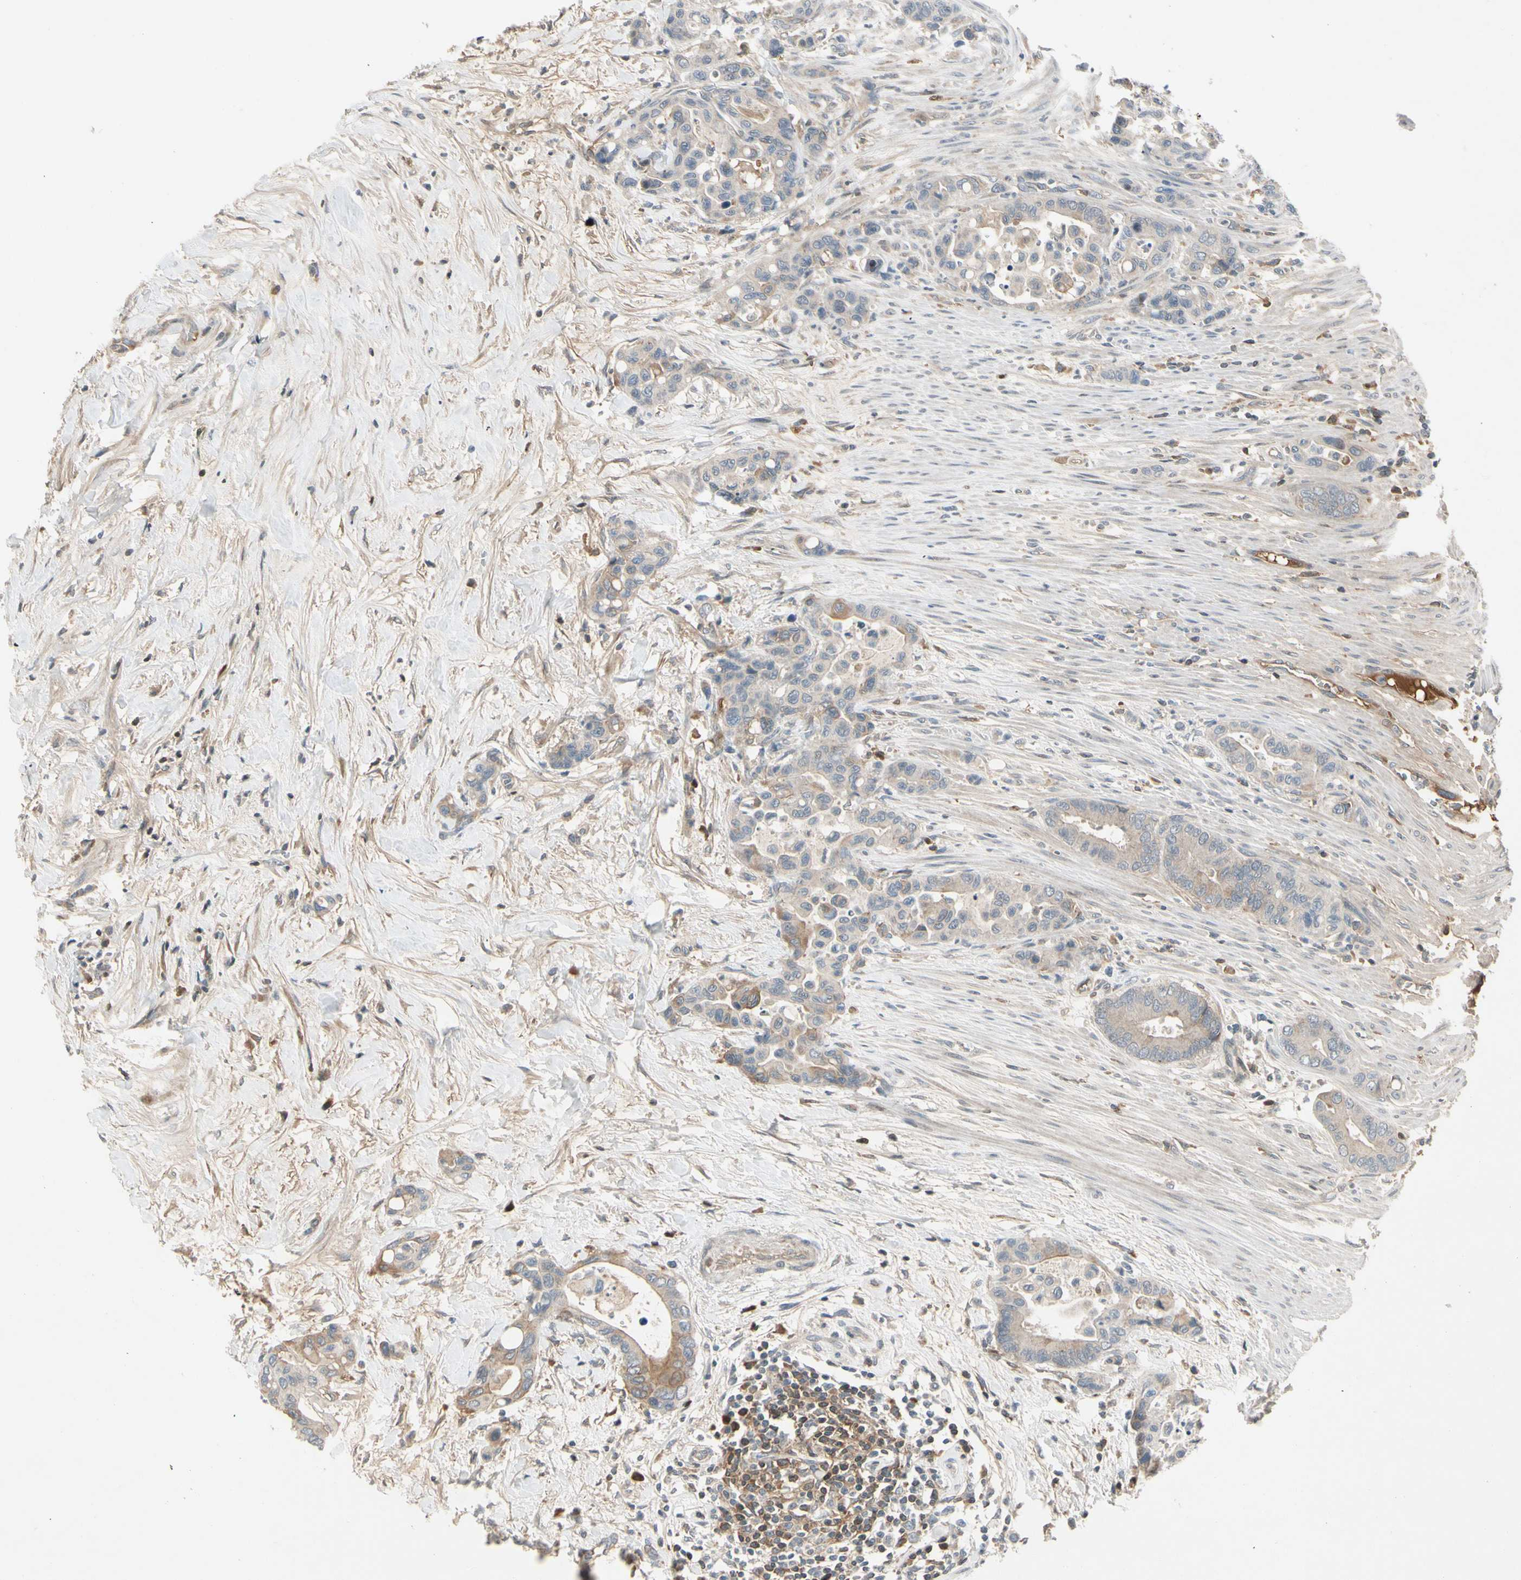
{"staining": {"intensity": "weak", "quantity": ">75%", "location": "cytoplasmic/membranous"}, "tissue": "colorectal cancer", "cell_type": "Tumor cells", "image_type": "cancer", "snomed": [{"axis": "morphology", "description": "Normal tissue, NOS"}, {"axis": "morphology", "description": "Adenocarcinoma, NOS"}, {"axis": "topography", "description": "Colon"}], "caption": "A micrograph of human colorectal cancer stained for a protein reveals weak cytoplasmic/membranous brown staining in tumor cells. The staining was performed using DAB to visualize the protein expression in brown, while the nuclei were stained in blue with hematoxylin (Magnification: 20x).", "gene": "ICAM5", "patient": {"sex": "male", "age": 82}}